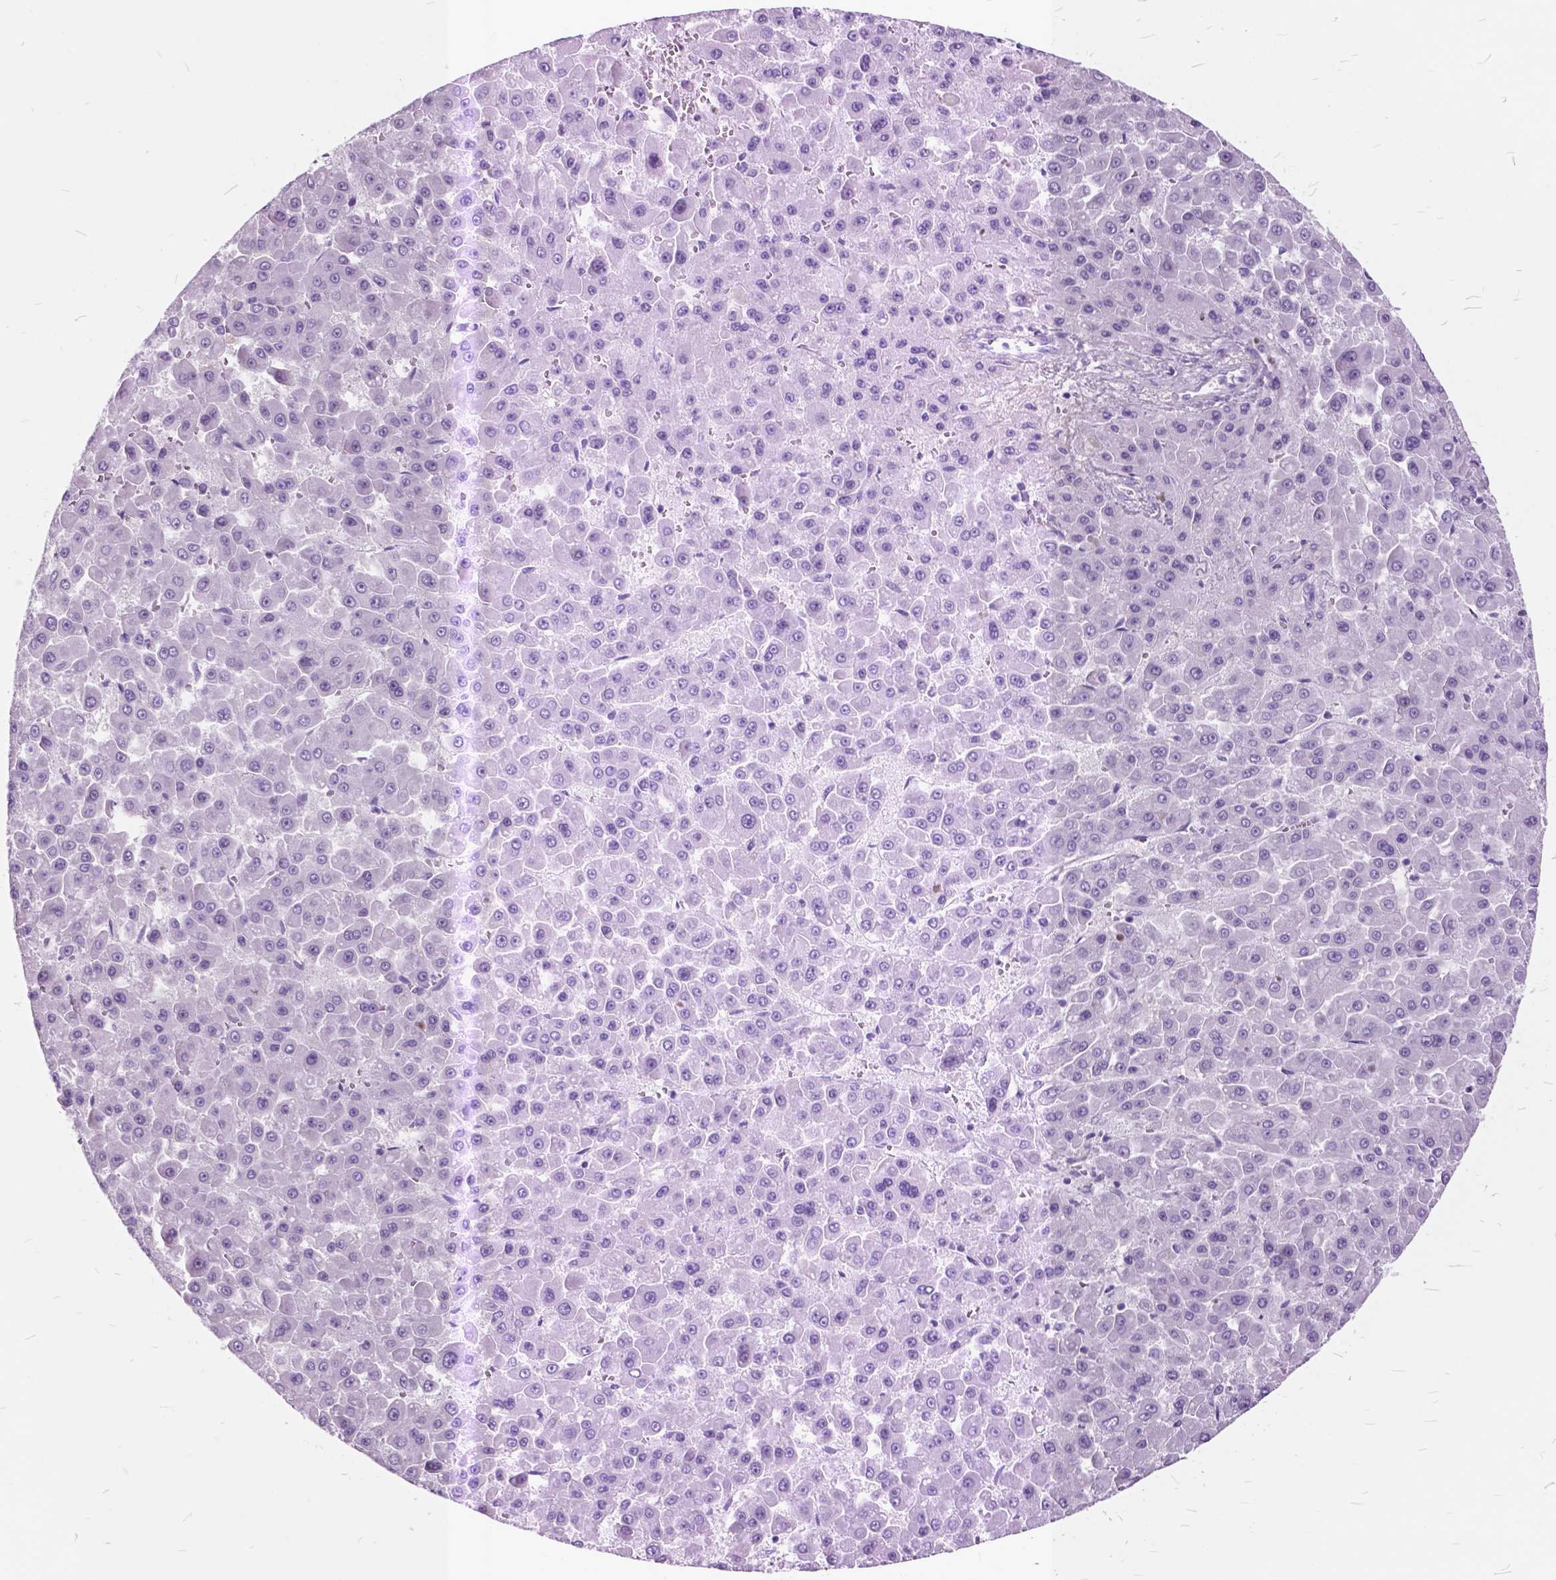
{"staining": {"intensity": "negative", "quantity": "none", "location": "none"}, "tissue": "liver cancer", "cell_type": "Tumor cells", "image_type": "cancer", "snomed": [{"axis": "morphology", "description": "Carcinoma, Hepatocellular, NOS"}, {"axis": "topography", "description": "Liver"}], "caption": "IHC image of neoplastic tissue: human hepatocellular carcinoma (liver) stained with DAB (3,3'-diaminobenzidine) exhibits no significant protein staining in tumor cells.", "gene": "GDF9", "patient": {"sex": "male", "age": 78}}